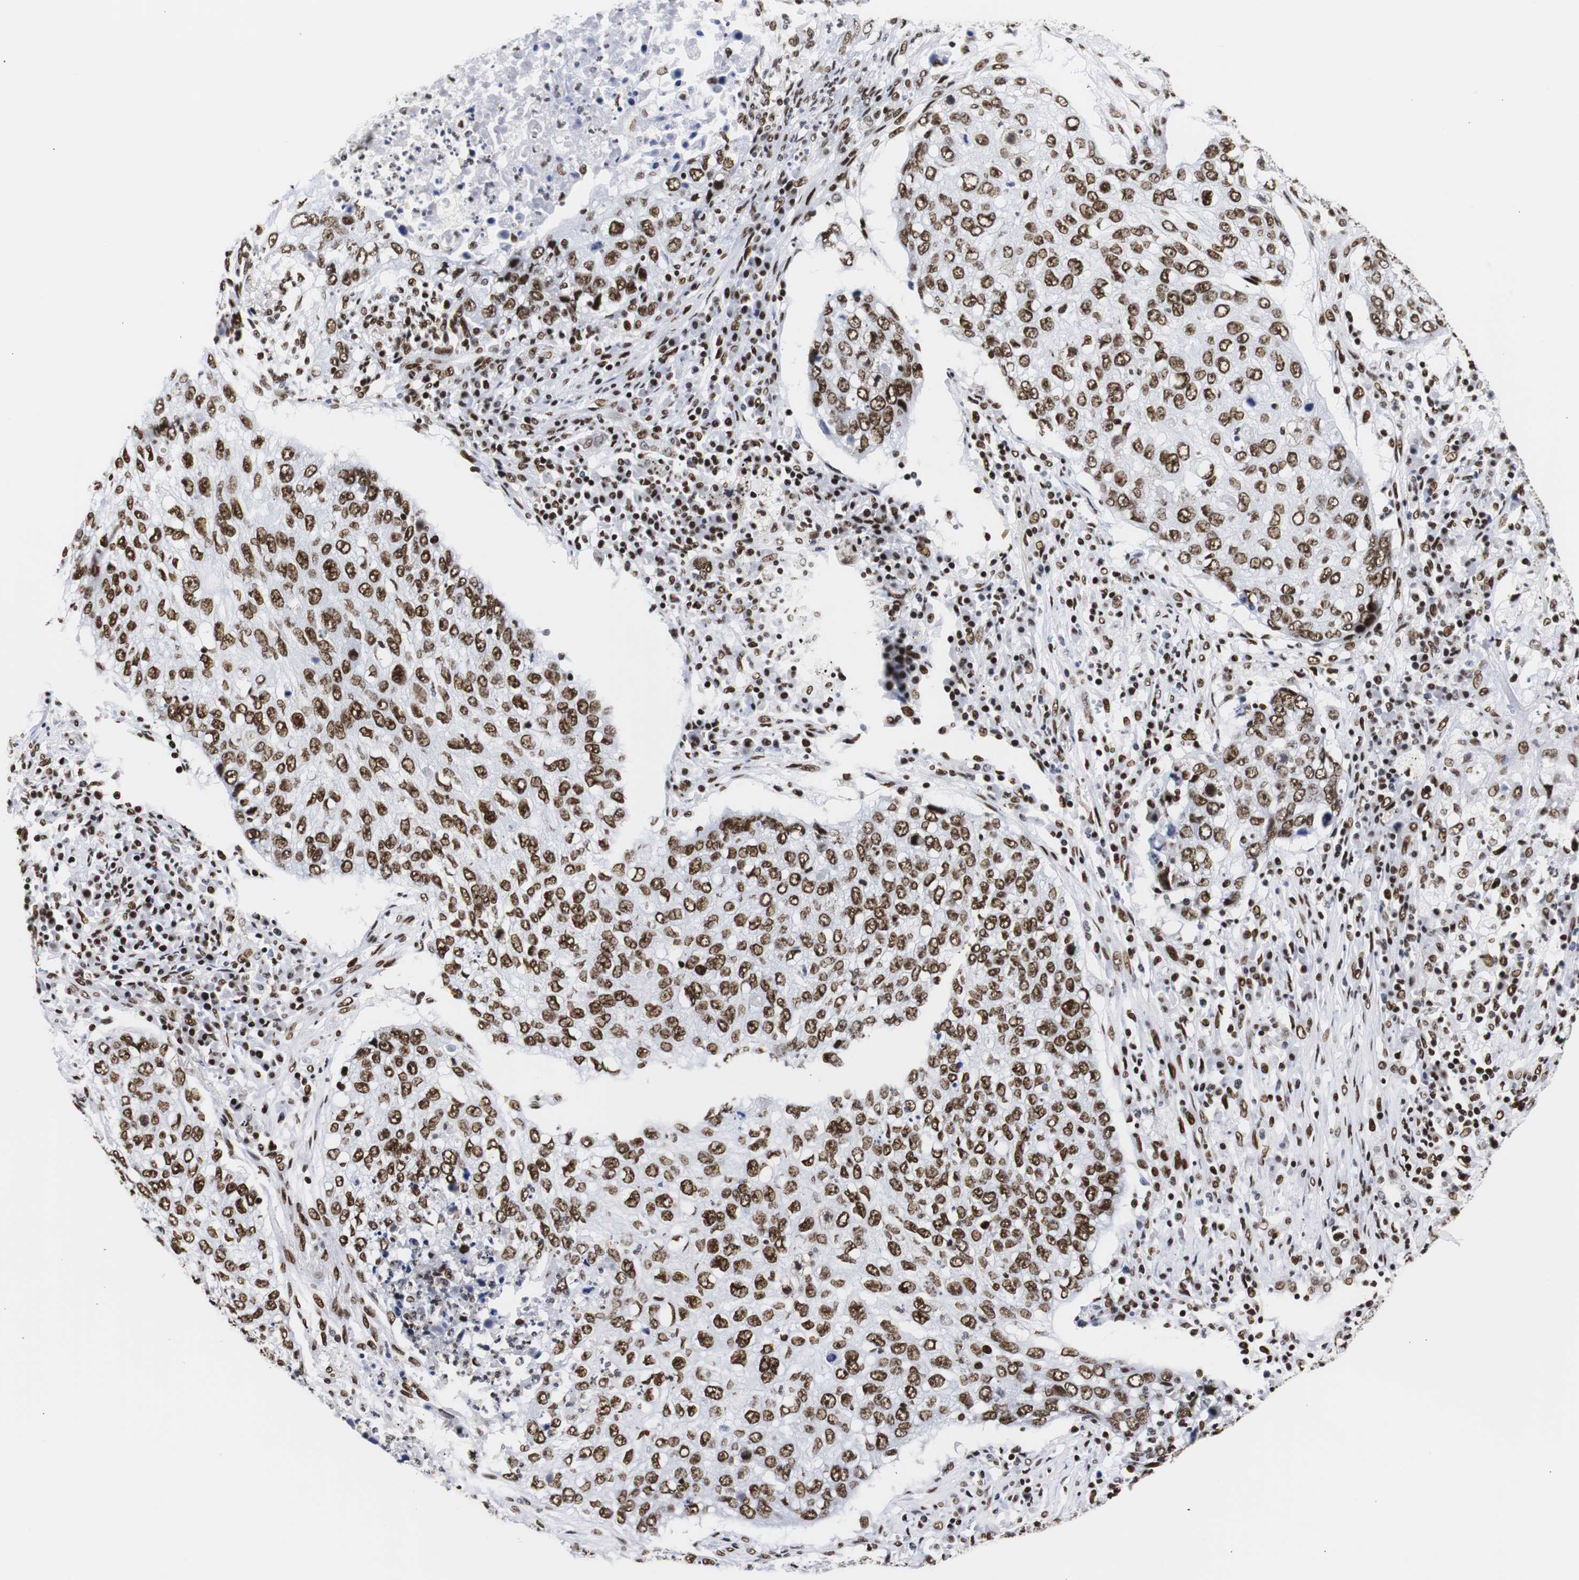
{"staining": {"intensity": "strong", "quantity": ">75%", "location": "nuclear"}, "tissue": "lung cancer", "cell_type": "Tumor cells", "image_type": "cancer", "snomed": [{"axis": "morphology", "description": "Squamous cell carcinoma, NOS"}, {"axis": "topography", "description": "Lung"}], "caption": "The histopathology image demonstrates staining of lung cancer, revealing strong nuclear protein expression (brown color) within tumor cells.", "gene": "HNRNPH2", "patient": {"sex": "female", "age": 63}}